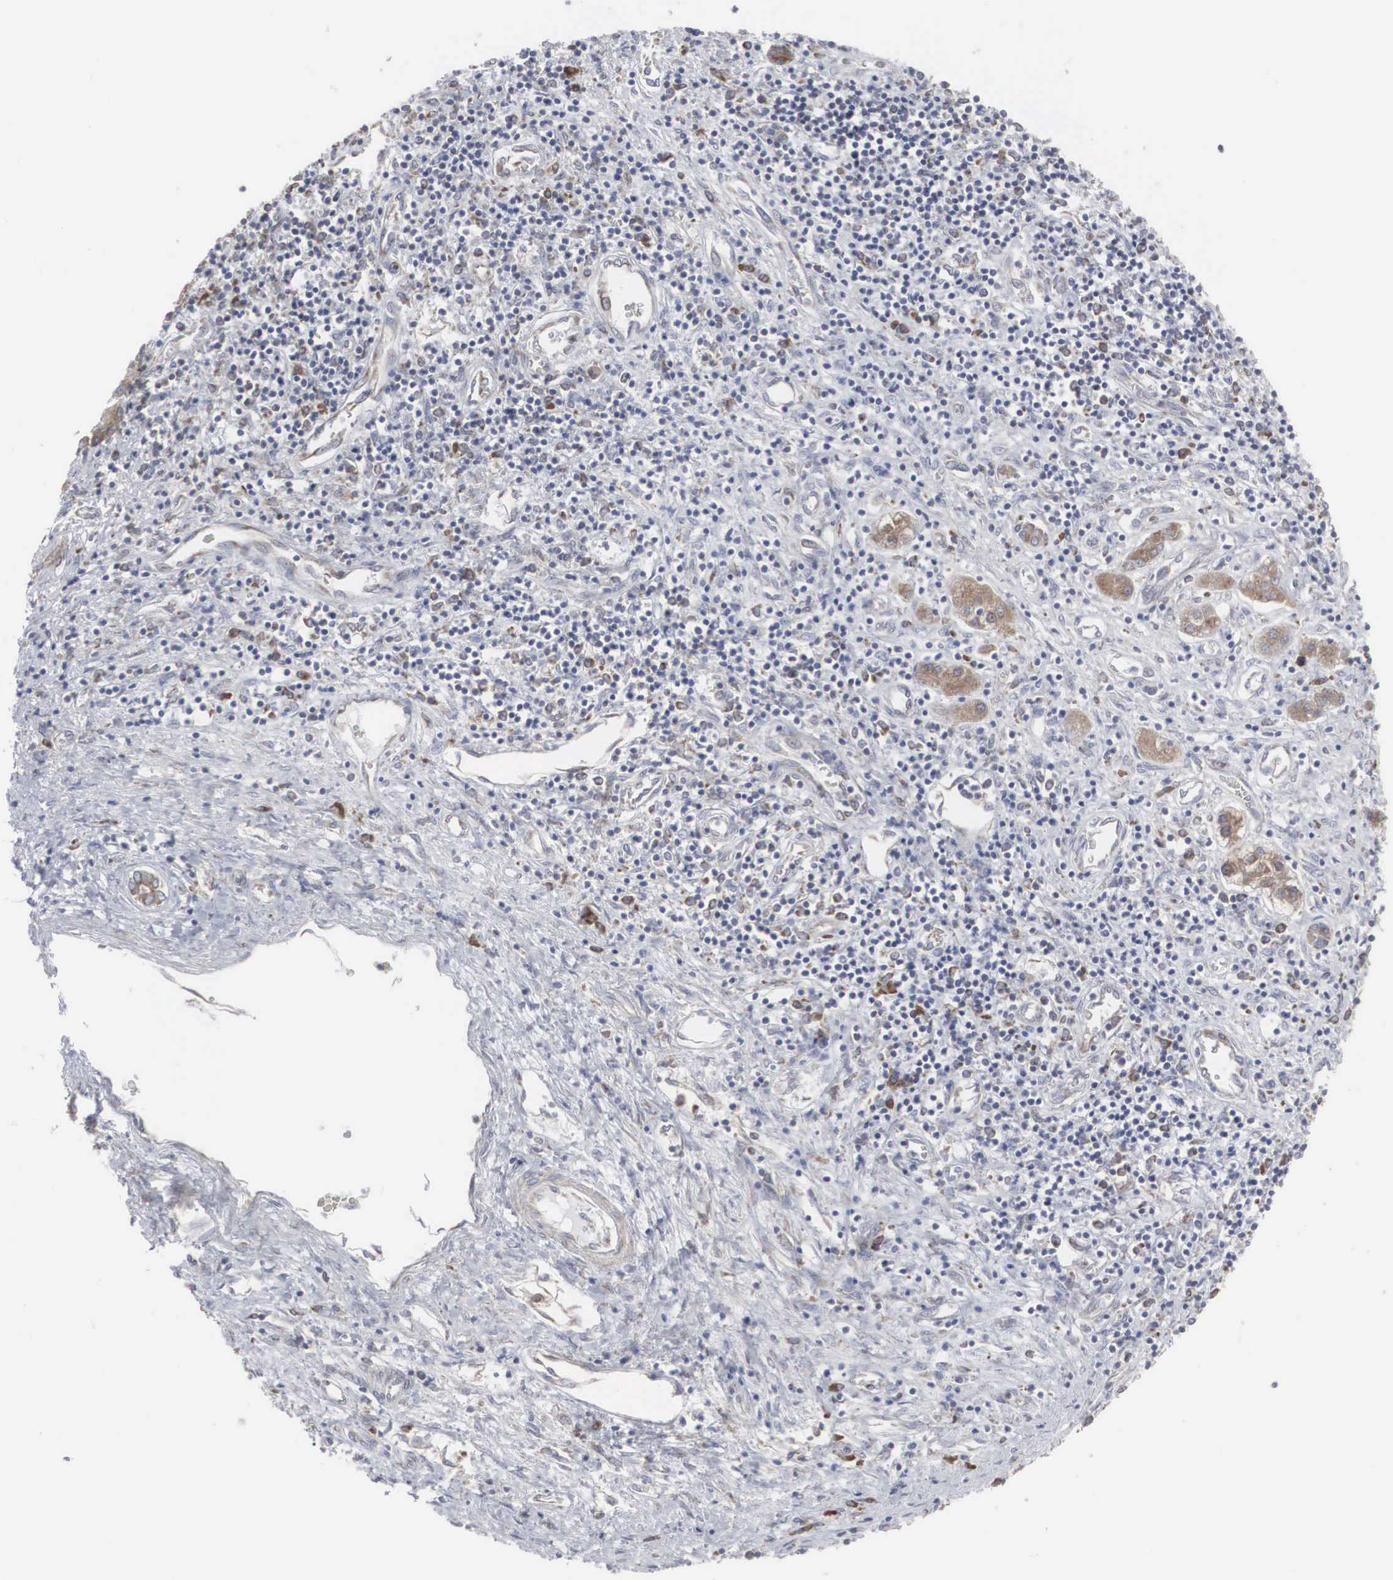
{"staining": {"intensity": "moderate", "quantity": ">75%", "location": "cytoplasmic/membranous"}, "tissue": "liver cancer", "cell_type": "Tumor cells", "image_type": "cancer", "snomed": [{"axis": "morphology", "description": "Carcinoma, Hepatocellular, NOS"}, {"axis": "topography", "description": "Liver"}], "caption": "Protein expression analysis of human liver hepatocellular carcinoma reveals moderate cytoplasmic/membranous expression in approximately >75% of tumor cells. (DAB (3,3'-diaminobenzidine) IHC, brown staining for protein, blue staining for nuclei).", "gene": "MIA2", "patient": {"sex": "male", "age": 24}}